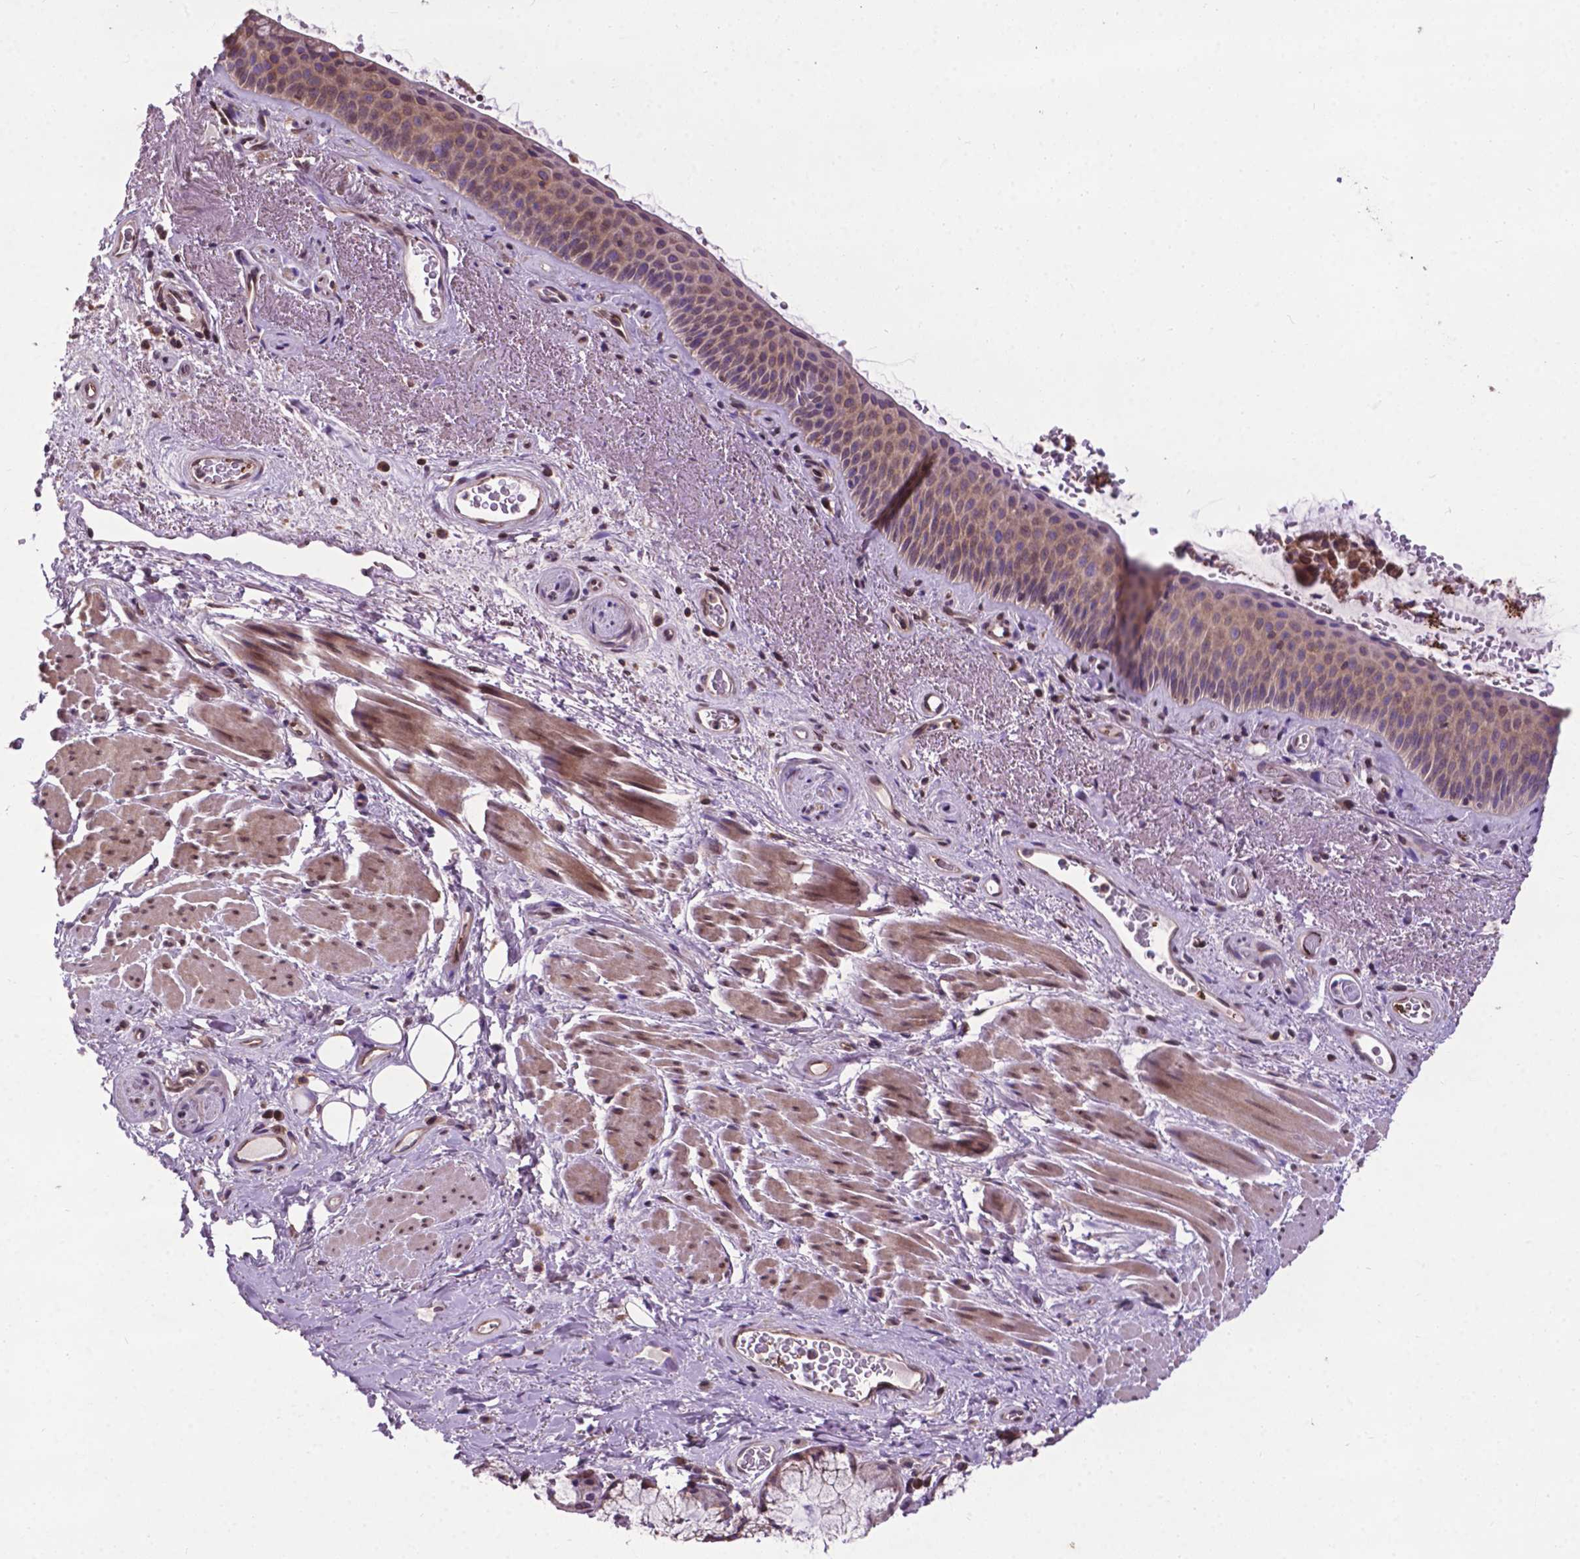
{"staining": {"intensity": "moderate", "quantity": "25%-75%", "location": "cytoplasmic/membranous,nuclear"}, "tissue": "bronchus", "cell_type": "Respiratory epithelial cells", "image_type": "normal", "snomed": [{"axis": "morphology", "description": "Normal tissue, NOS"}, {"axis": "topography", "description": "Bronchus"}], "caption": "High-magnification brightfield microscopy of unremarkable bronchus stained with DAB (brown) and counterstained with hematoxylin (blue). respiratory epithelial cells exhibit moderate cytoplasmic/membranous,nuclear positivity is identified in about25%-75% of cells. (IHC, brightfield microscopy, high magnification).", "gene": "SPNS2", "patient": {"sex": "male", "age": 48}}